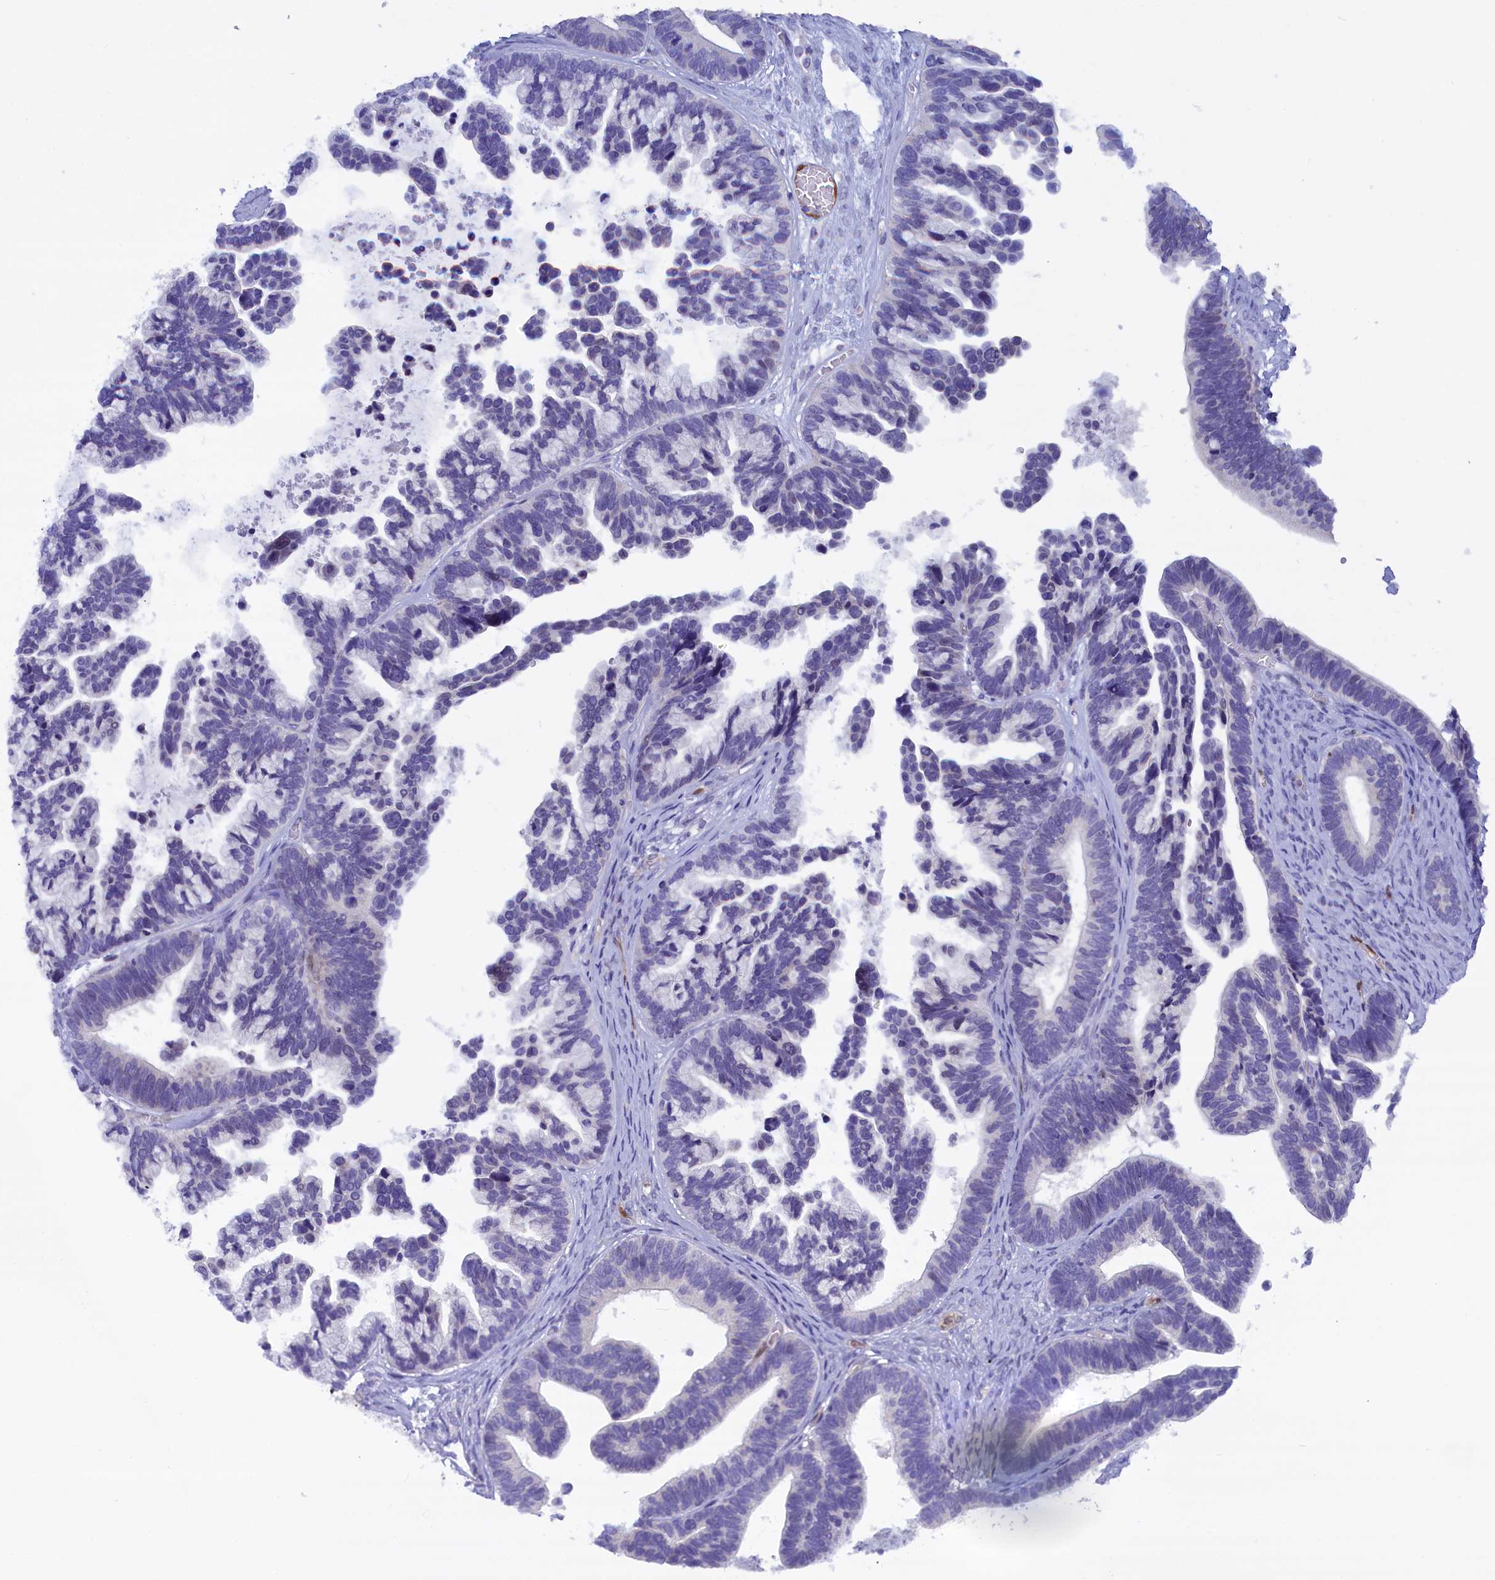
{"staining": {"intensity": "negative", "quantity": "none", "location": "none"}, "tissue": "ovarian cancer", "cell_type": "Tumor cells", "image_type": "cancer", "snomed": [{"axis": "morphology", "description": "Cystadenocarcinoma, serous, NOS"}, {"axis": "topography", "description": "Ovary"}], "caption": "Ovarian cancer (serous cystadenocarcinoma) stained for a protein using immunohistochemistry (IHC) demonstrates no expression tumor cells.", "gene": "IGSF6", "patient": {"sex": "female", "age": 56}}